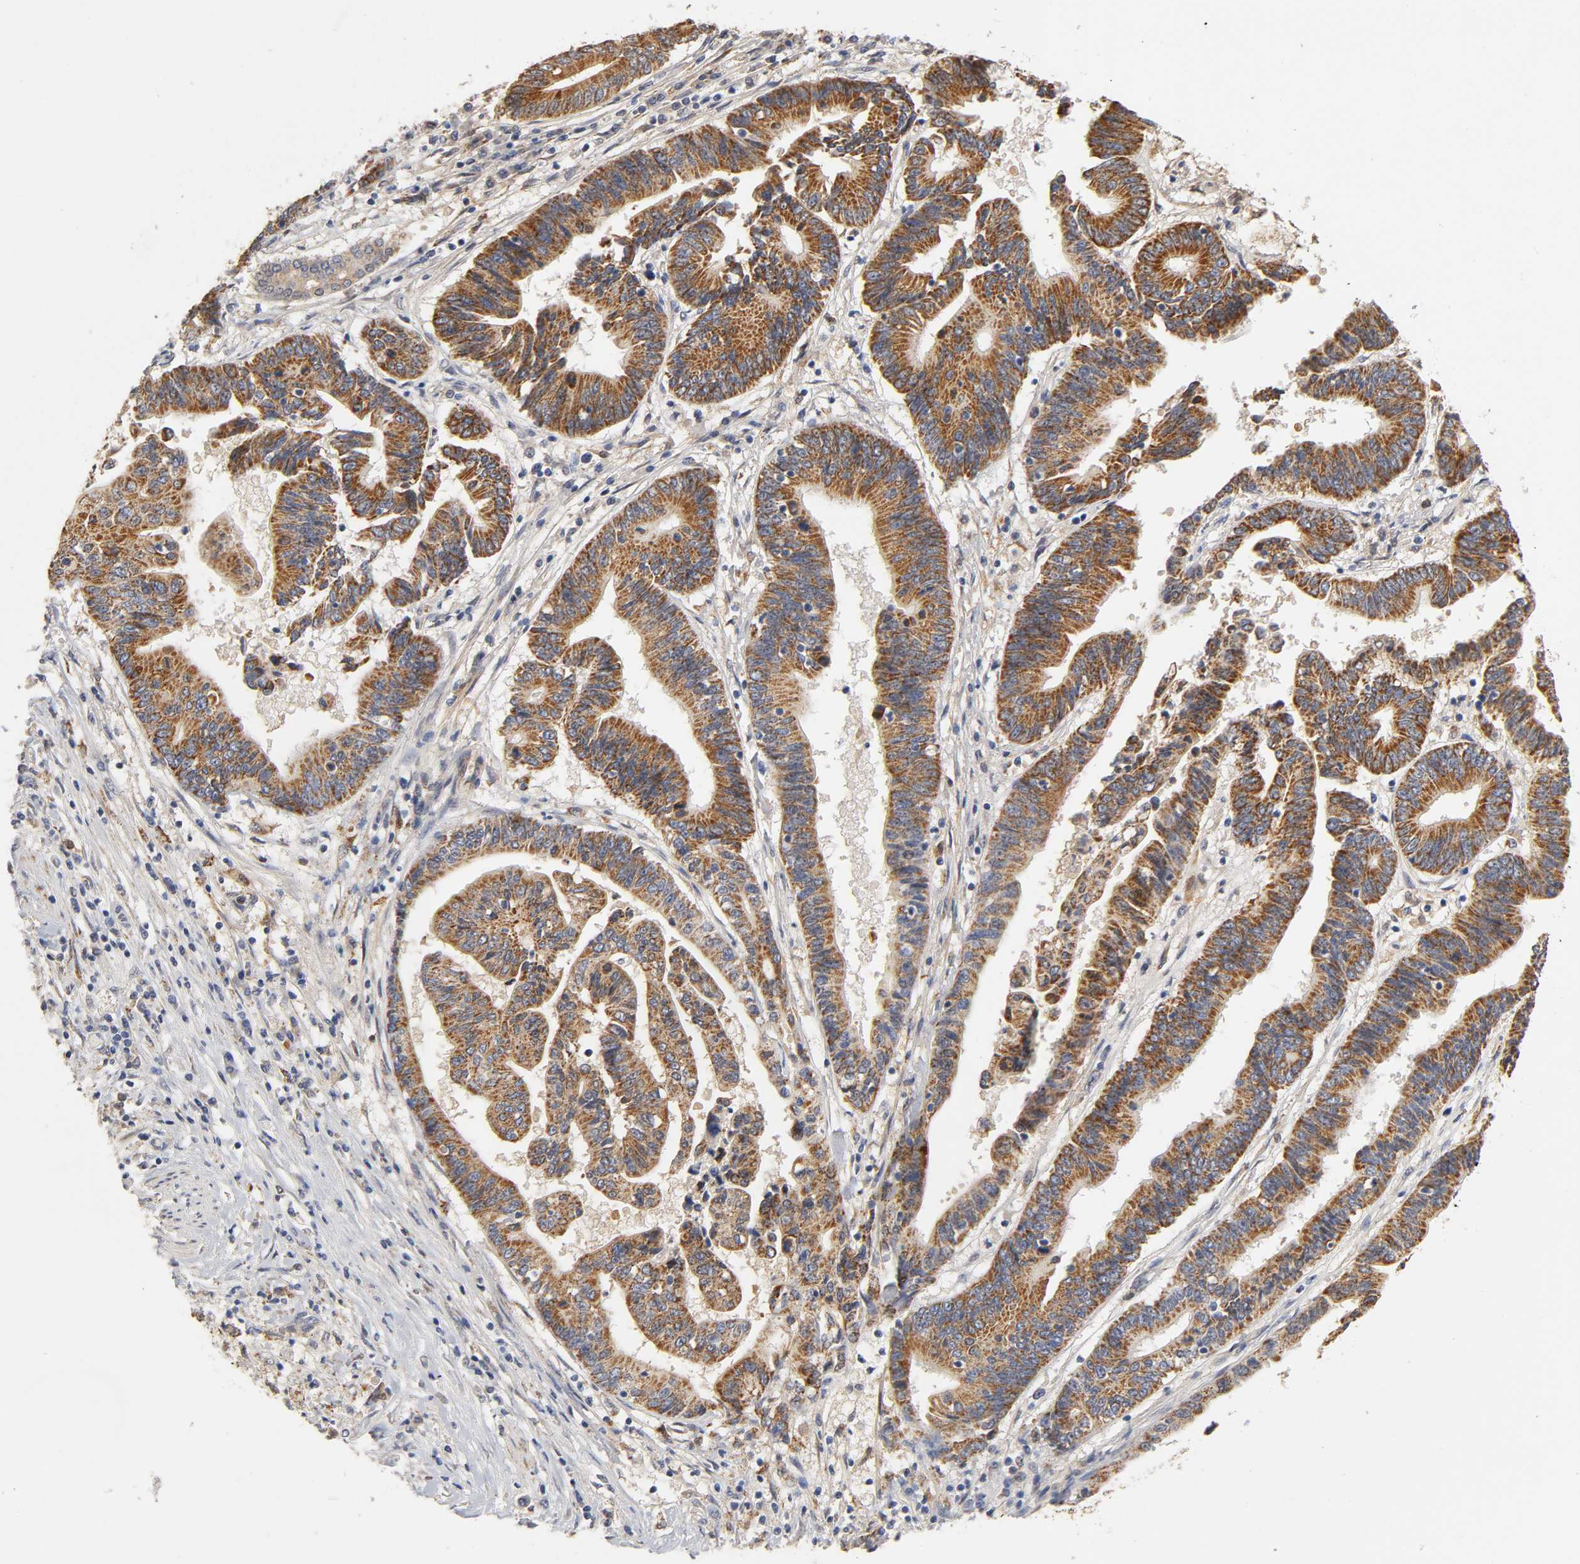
{"staining": {"intensity": "strong", "quantity": ">75%", "location": "cytoplasmic/membranous,nuclear"}, "tissue": "pancreatic cancer", "cell_type": "Tumor cells", "image_type": "cancer", "snomed": [{"axis": "morphology", "description": "Adenocarcinoma, NOS"}, {"axis": "topography", "description": "Pancreas"}], "caption": "Tumor cells display high levels of strong cytoplasmic/membranous and nuclear positivity in about >75% of cells in human pancreatic adenocarcinoma. The staining was performed using DAB to visualize the protein expression in brown, while the nuclei were stained in blue with hematoxylin (Magnification: 20x).", "gene": "ISG15", "patient": {"sex": "female", "age": 48}}